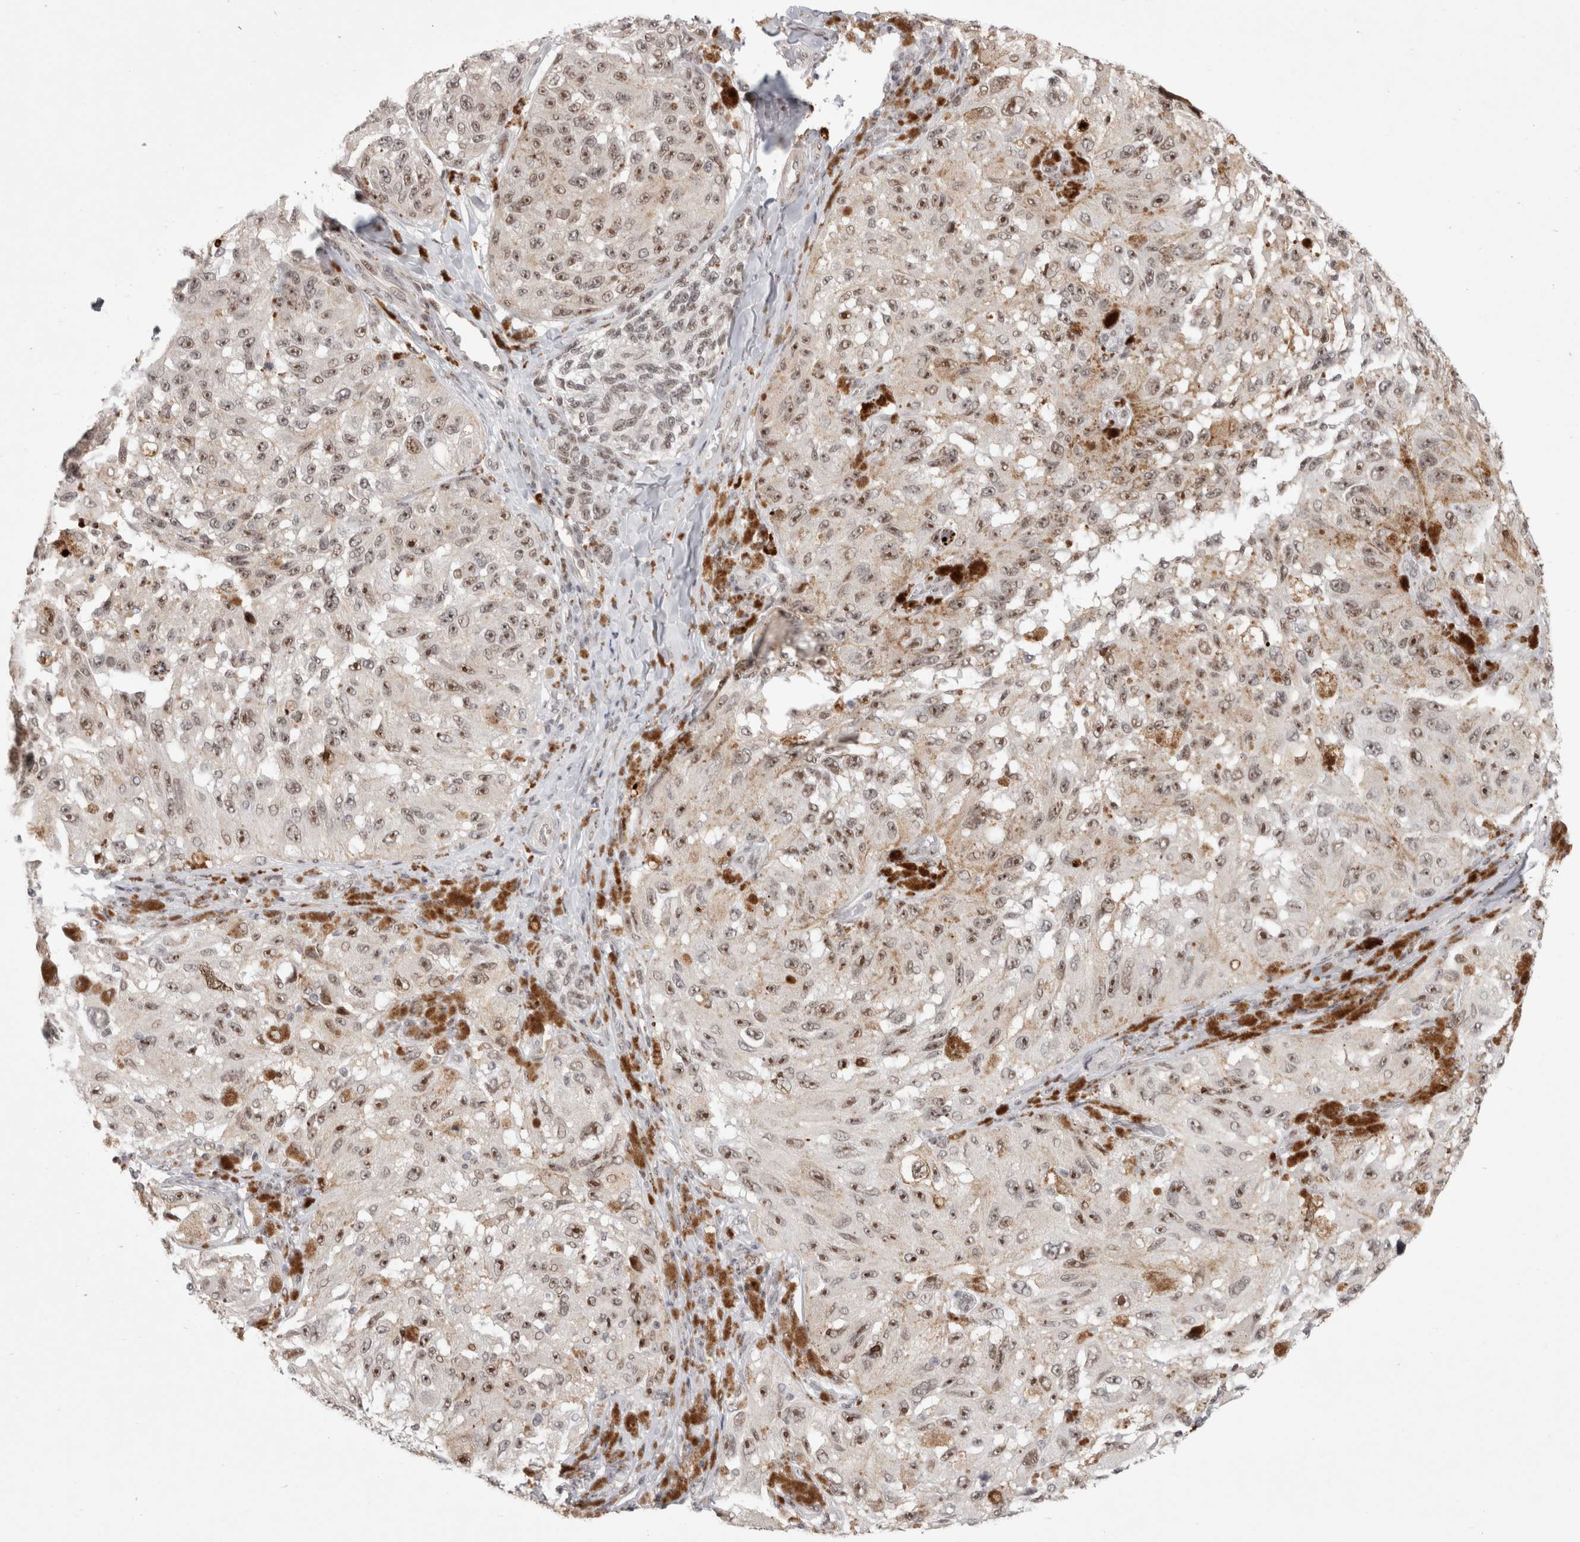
{"staining": {"intensity": "weak", "quantity": ">75%", "location": "nuclear"}, "tissue": "melanoma", "cell_type": "Tumor cells", "image_type": "cancer", "snomed": [{"axis": "morphology", "description": "Malignant melanoma, NOS"}, {"axis": "topography", "description": "Skin"}], "caption": "Approximately >75% of tumor cells in human malignant melanoma reveal weak nuclear protein staining as visualized by brown immunohistochemical staining.", "gene": "SENP6", "patient": {"sex": "female", "age": 73}}